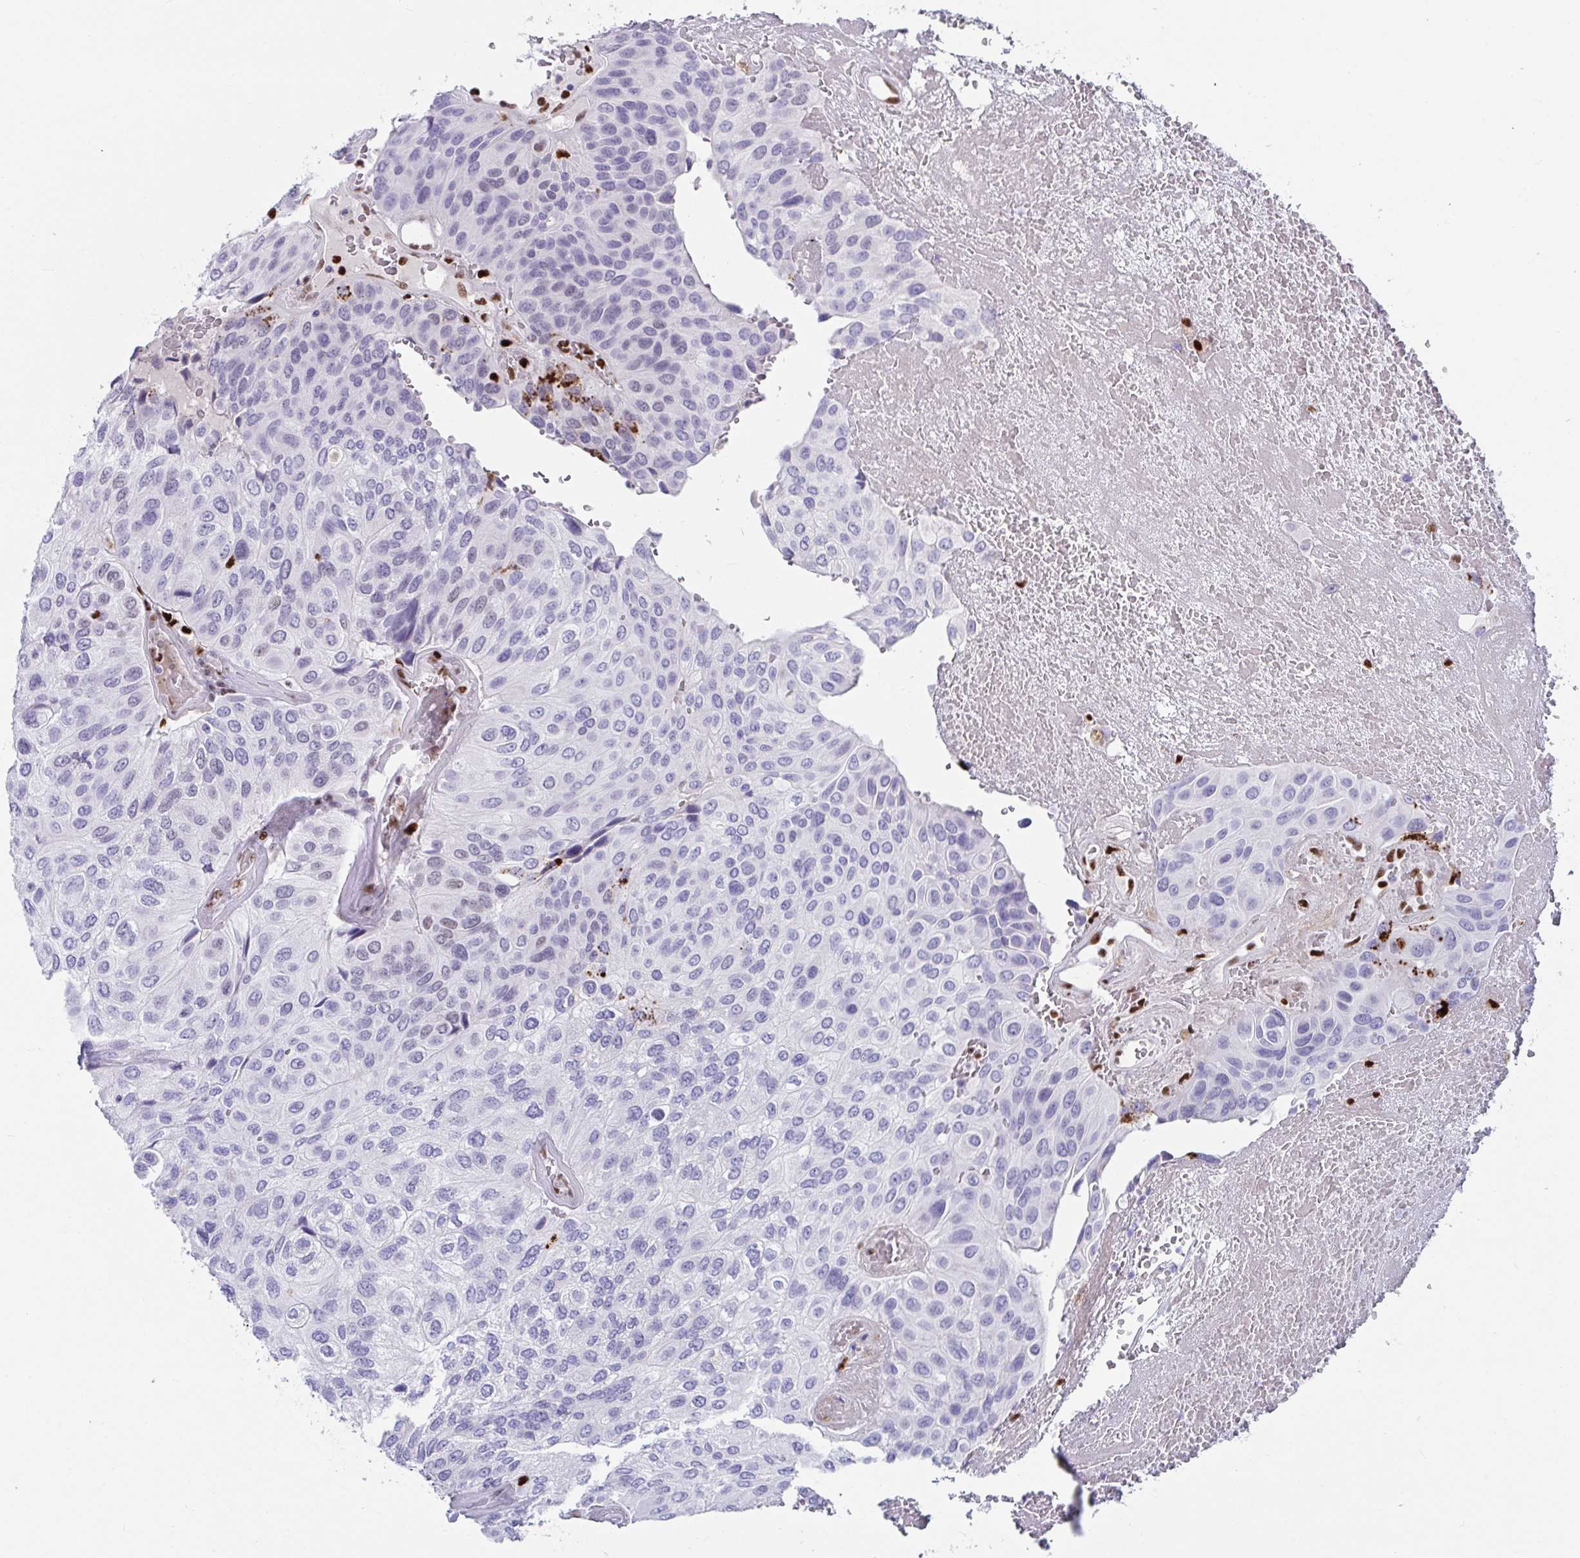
{"staining": {"intensity": "negative", "quantity": "none", "location": "none"}, "tissue": "urothelial cancer", "cell_type": "Tumor cells", "image_type": "cancer", "snomed": [{"axis": "morphology", "description": "Urothelial carcinoma, High grade"}, {"axis": "topography", "description": "Urinary bladder"}], "caption": "Tumor cells are negative for protein expression in human high-grade urothelial carcinoma.", "gene": "ZNF586", "patient": {"sex": "male", "age": 66}}